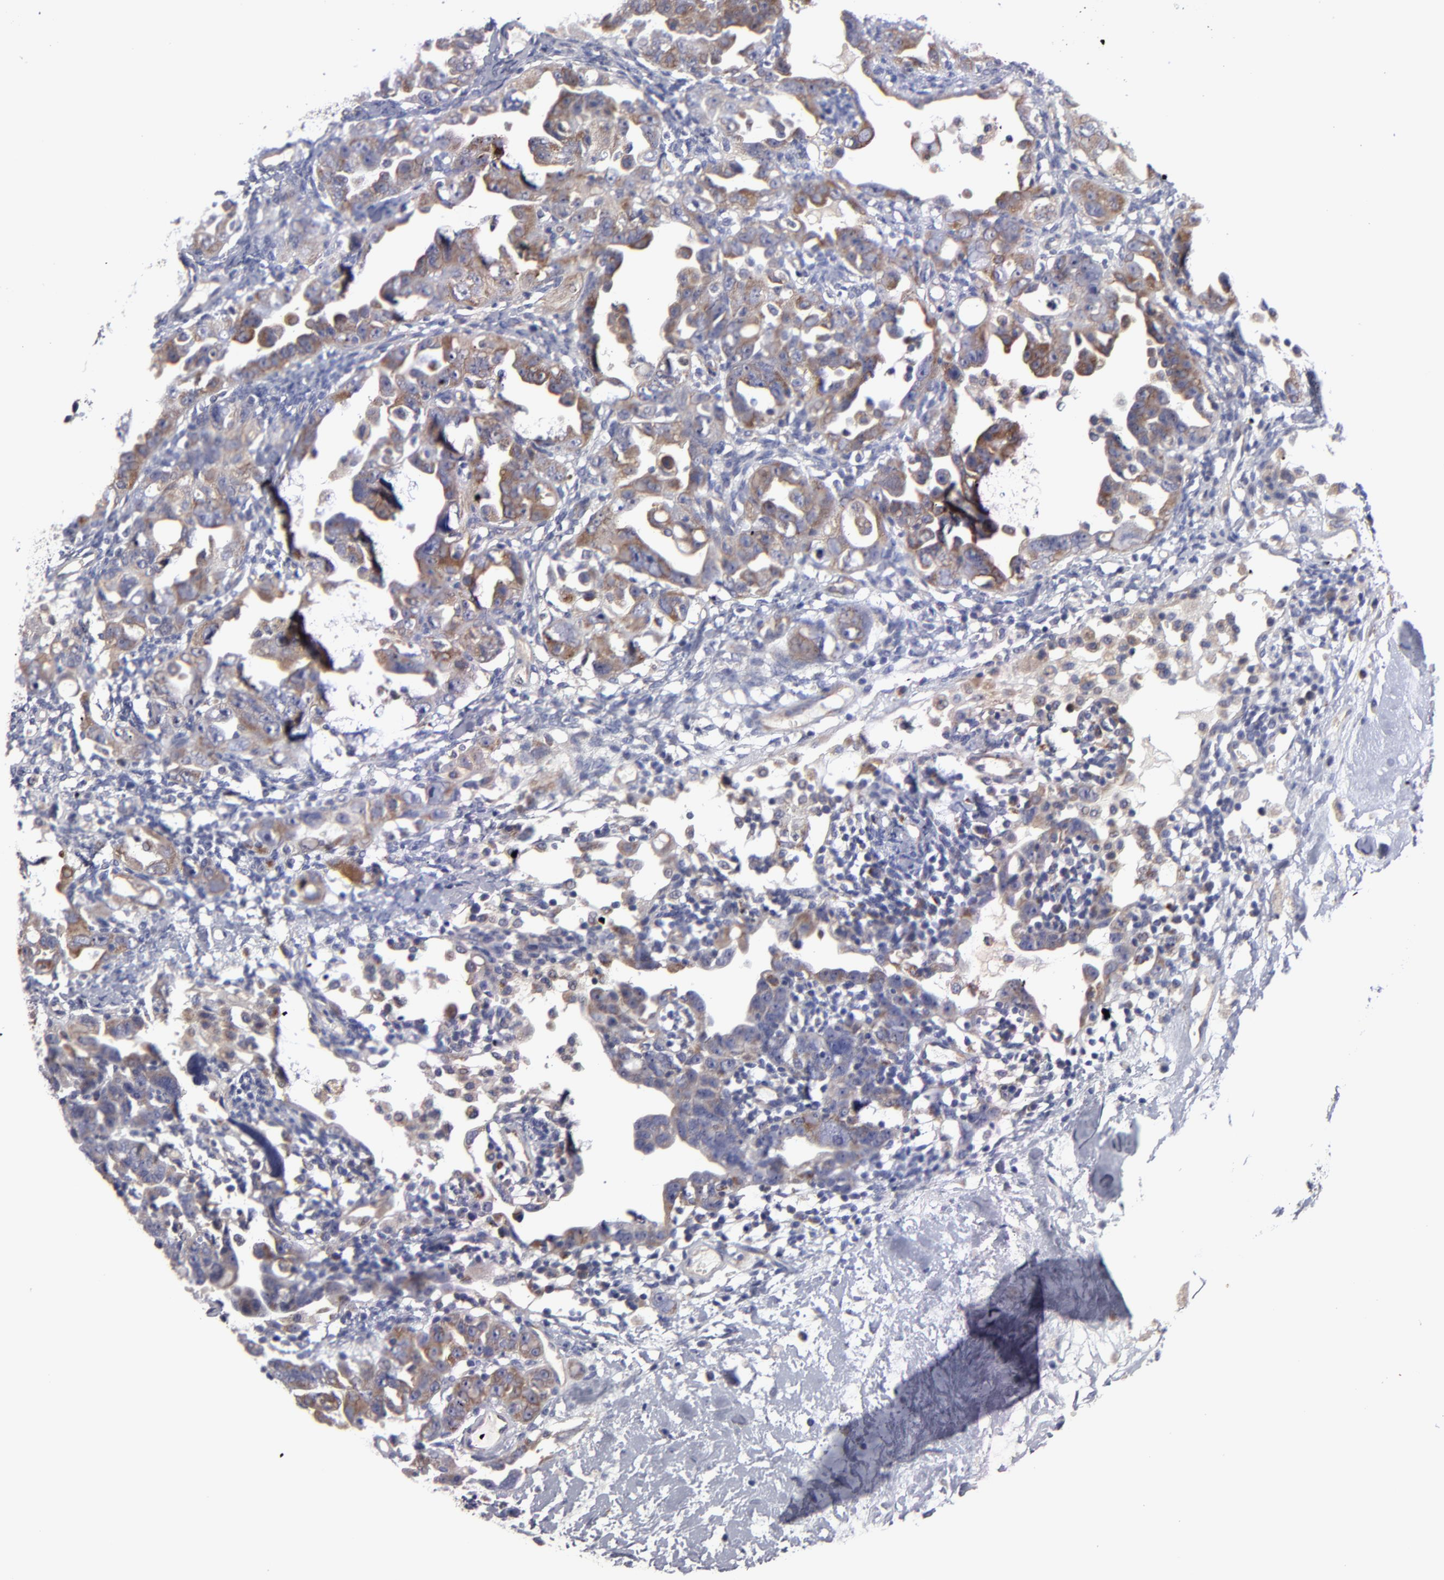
{"staining": {"intensity": "weak", "quantity": ">75%", "location": "cytoplasmic/membranous"}, "tissue": "ovarian cancer", "cell_type": "Tumor cells", "image_type": "cancer", "snomed": [{"axis": "morphology", "description": "Cystadenocarcinoma, serous, NOS"}, {"axis": "topography", "description": "Ovary"}], "caption": "Ovarian cancer stained with a protein marker displays weak staining in tumor cells.", "gene": "HCCS", "patient": {"sex": "female", "age": 66}}